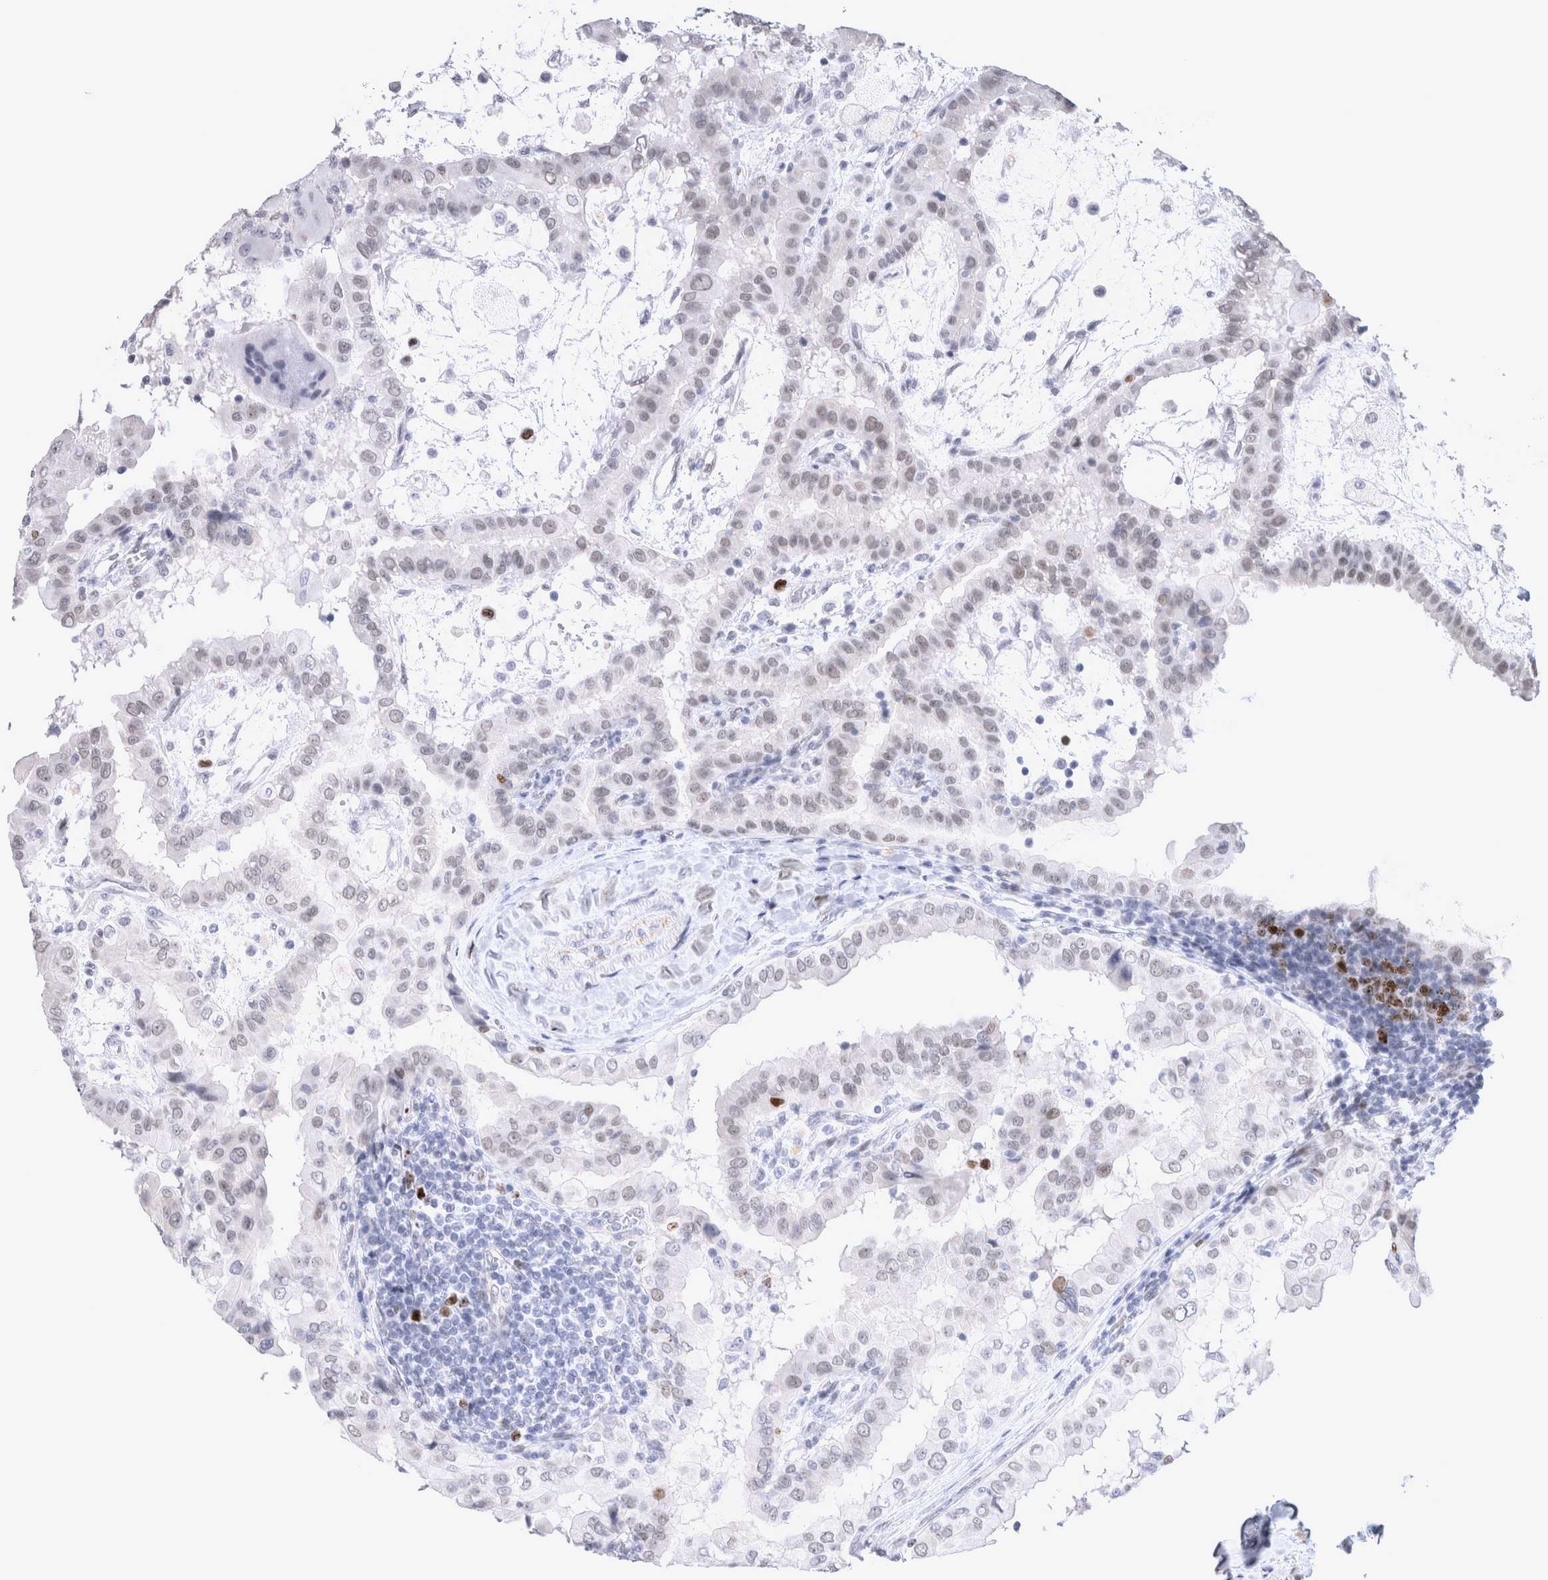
{"staining": {"intensity": "weak", "quantity": ">75%", "location": "nuclear"}, "tissue": "thyroid cancer", "cell_type": "Tumor cells", "image_type": "cancer", "snomed": [{"axis": "morphology", "description": "Papillary adenocarcinoma, NOS"}, {"axis": "topography", "description": "Thyroid gland"}], "caption": "Human papillary adenocarcinoma (thyroid) stained for a protein (brown) demonstrates weak nuclear positive expression in approximately >75% of tumor cells.", "gene": "KIF18B", "patient": {"sex": "male", "age": 33}}